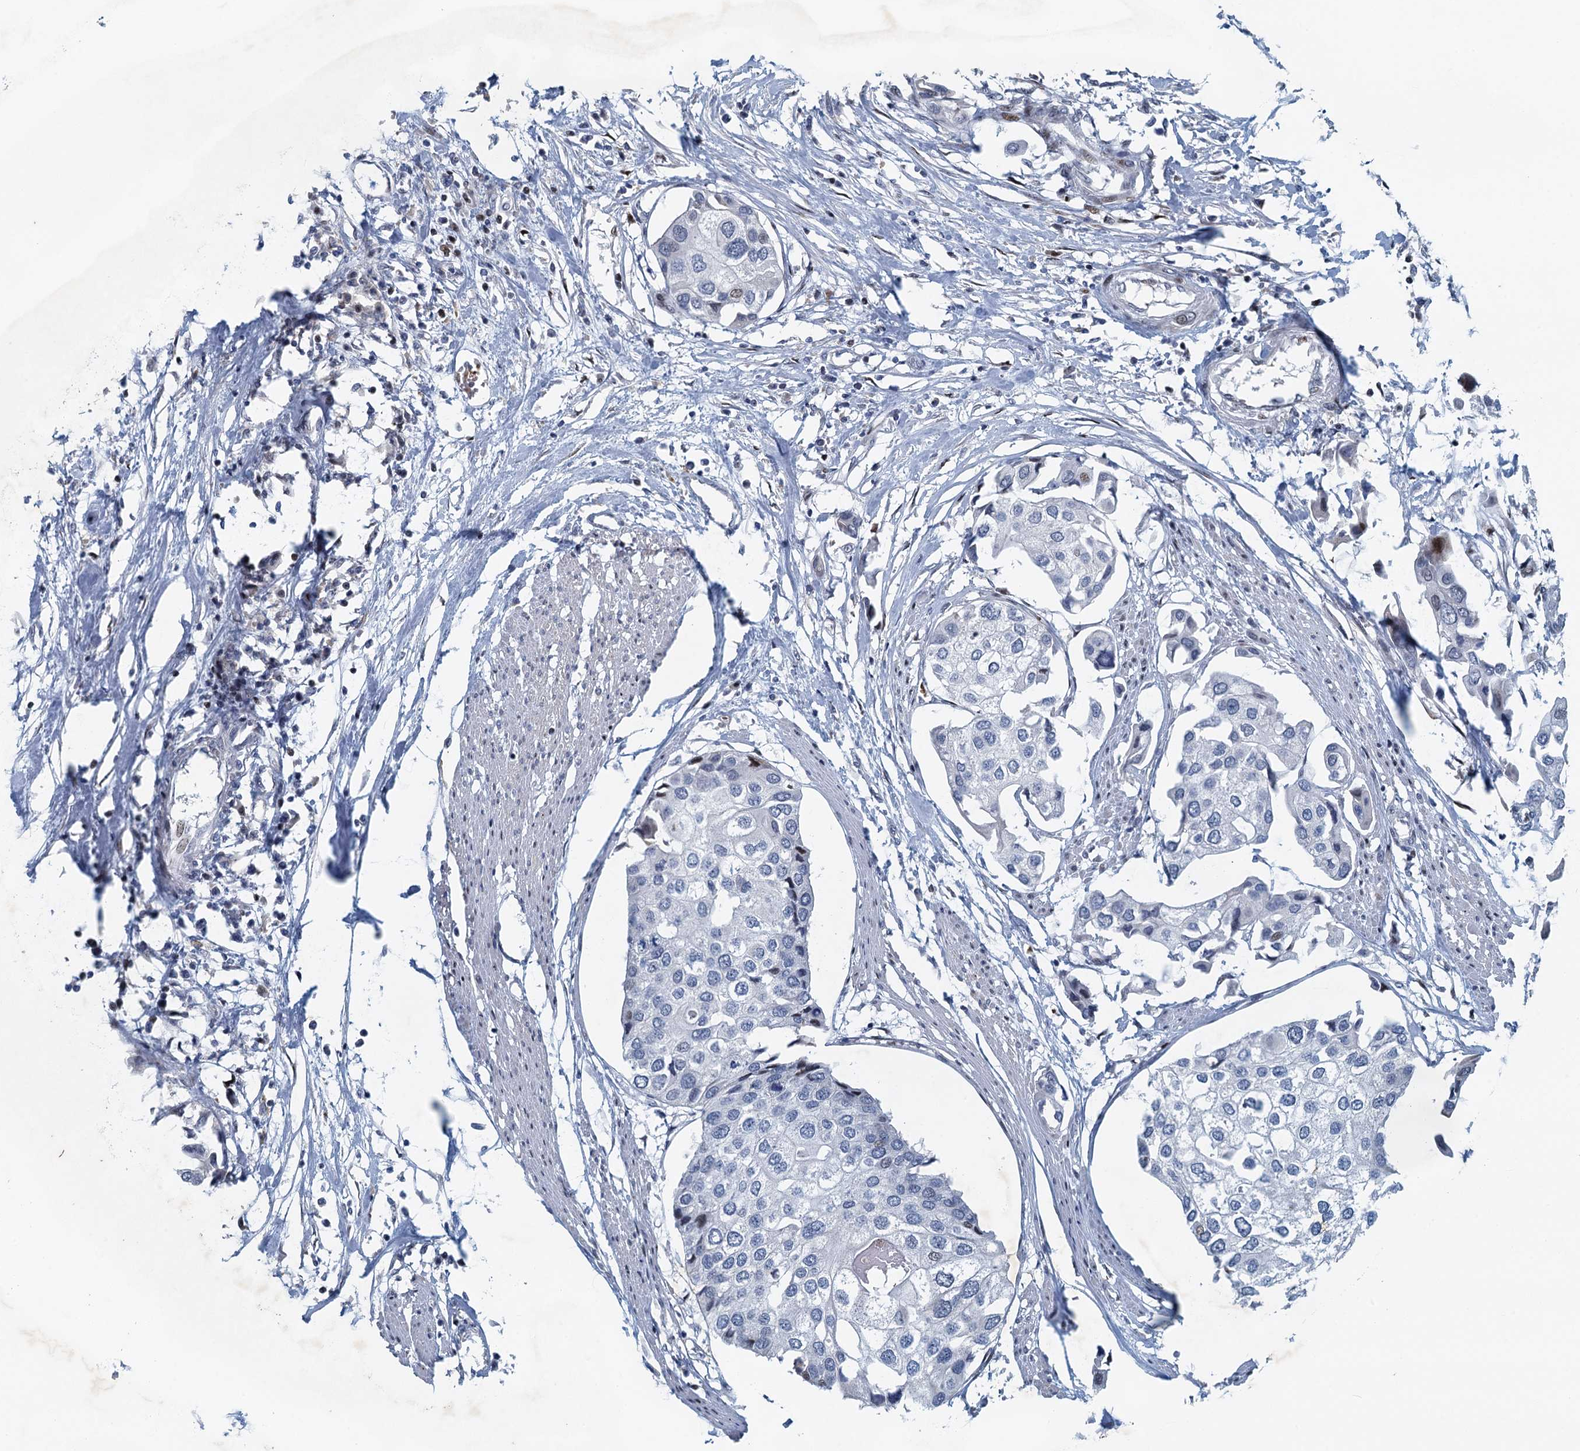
{"staining": {"intensity": "weak", "quantity": "<25%", "location": "nuclear"}, "tissue": "urothelial cancer", "cell_type": "Tumor cells", "image_type": "cancer", "snomed": [{"axis": "morphology", "description": "Urothelial carcinoma, High grade"}, {"axis": "topography", "description": "Urinary bladder"}], "caption": "High power microscopy photomicrograph of an IHC photomicrograph of urothelial cancer, revealing no significant positivity in tumor cells. (DAB immunohistochemistry (IHC) with hematoxylin counter stain).", "gene": "ANKRD13D", "patient": {"sex": "male", "age": 64}}